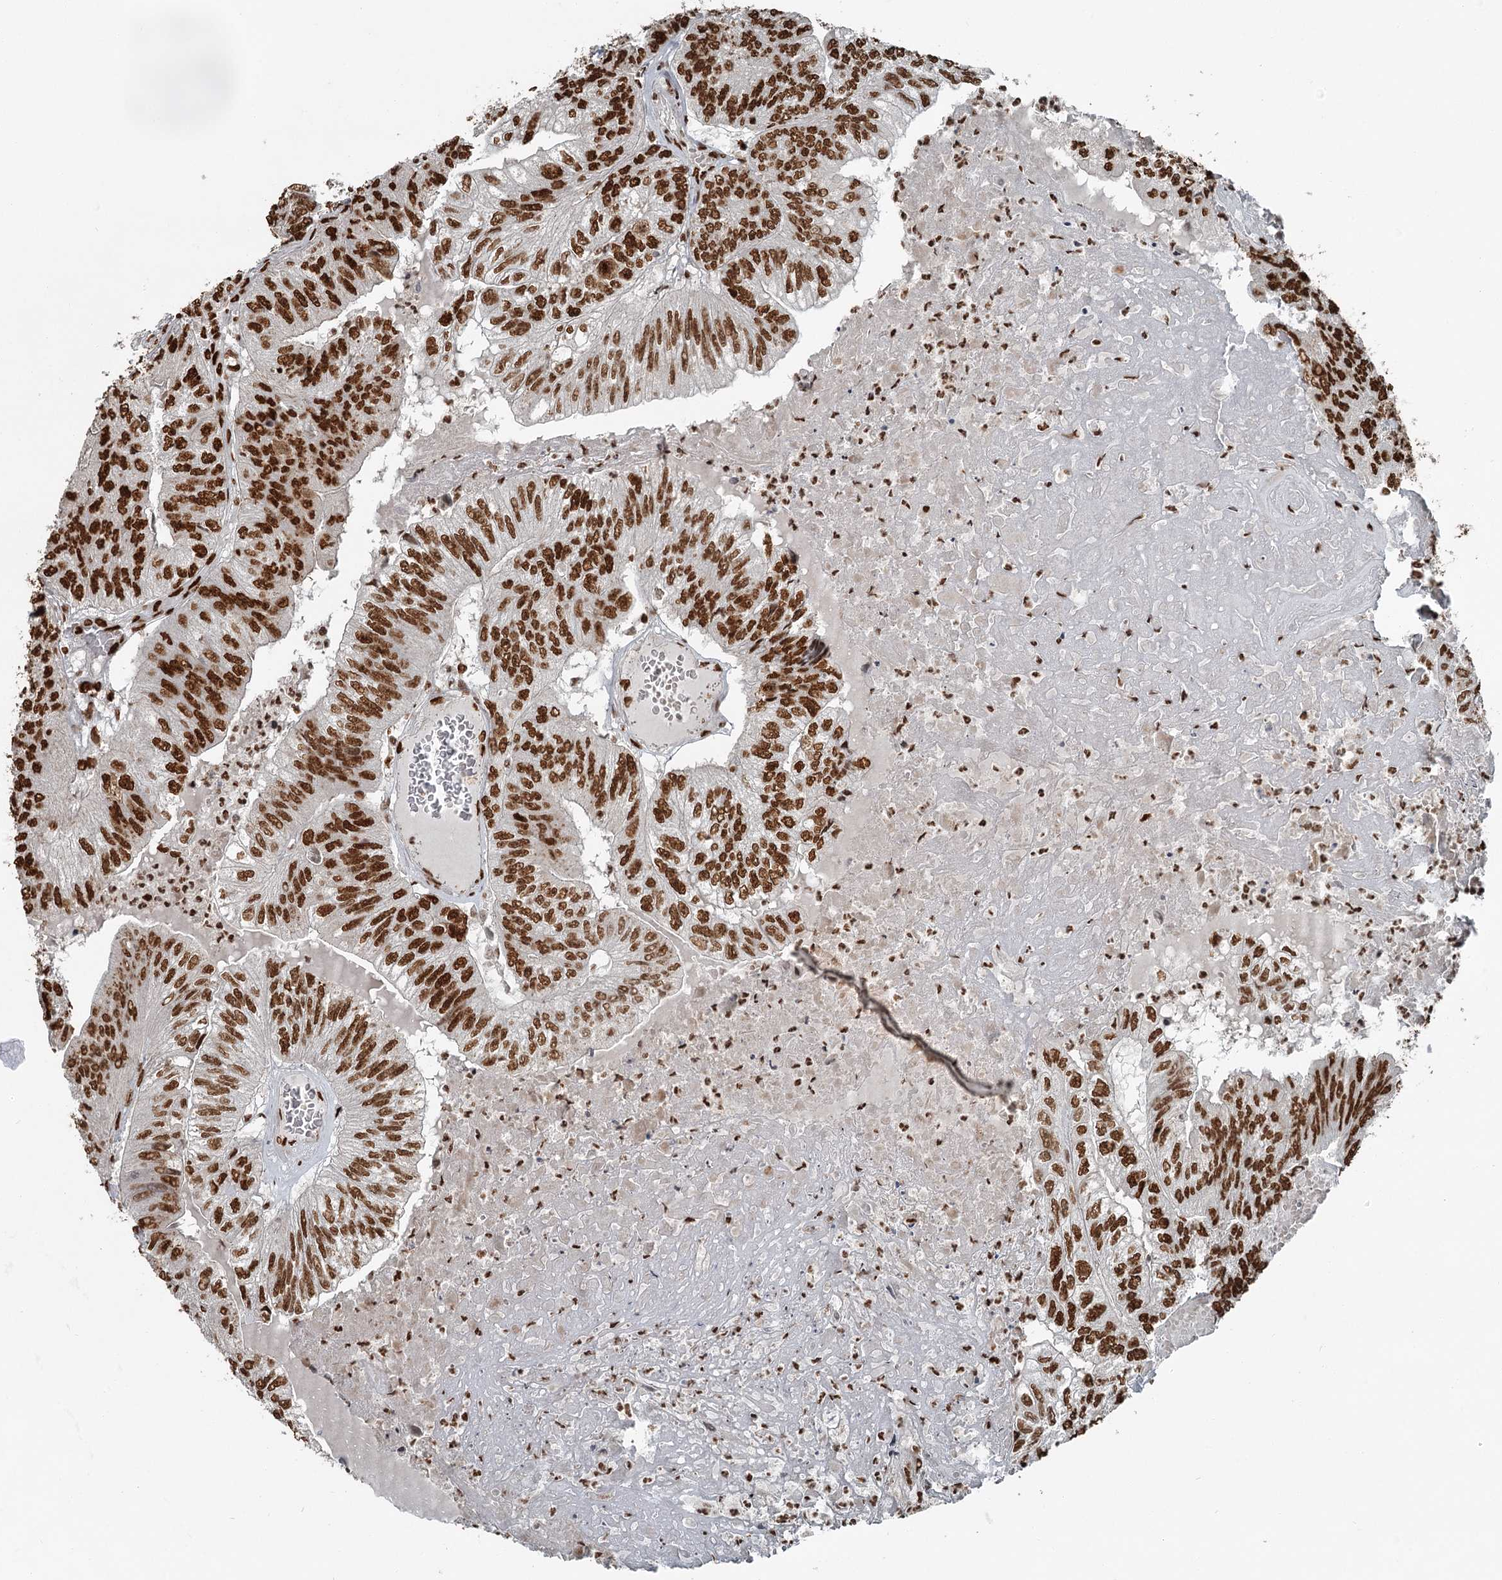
{"staining": {"intensity": "strong", "quantity": ">75%", "location": "nuclear"}, "tissue": "colorectal cancer", "cell_type": "Tumor cells", "image_type": "cancer", "snomed": [{"axis": "morphology", "description": "Adenocarcinoma, NOS"}, {"axis": "topography", "description": "Colon"}], "caption": "There is high levels of strong nuclear positivity in tumor cells of colorectal cancer, as demonstrated by immunohistochemical staining (brown color).", "gene": "RBBP7", "patient": {"sex": "female", "age": 67}}